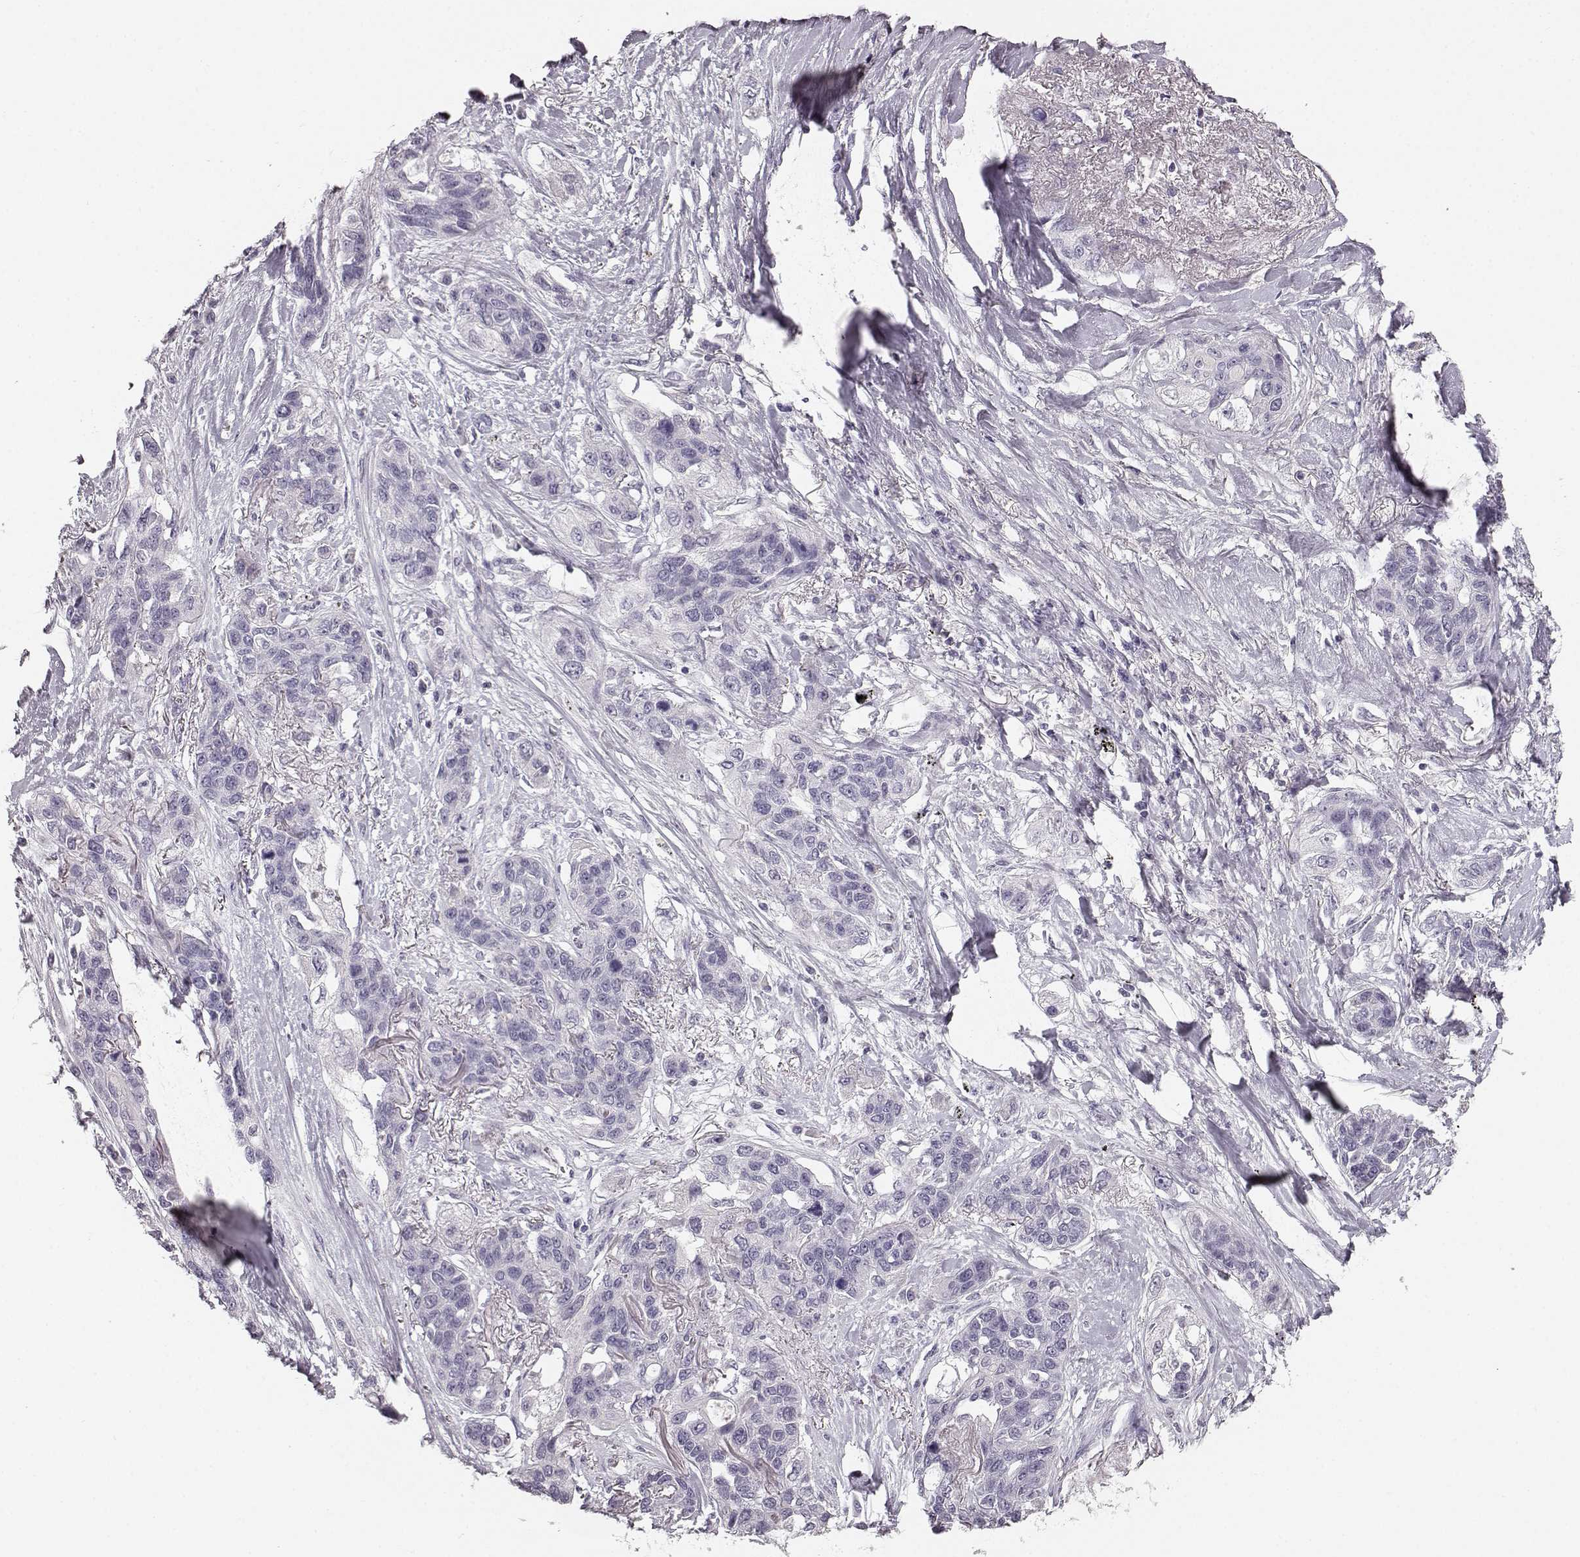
{"staining": {"intensity": "negative", "quantity": "none", "location": "none"}, "tissue": "lung cancer", "cell_type": "Tumor cells", "image_type": "cancer", "snomed": [{"axis": "morphology", "description": "Squamous cell carcinoma, NOS"}, {"axis": "topography", "description": "Lung"}], "caption": "The photomicrograph reveals no significant staining in tumor cells of lung cancer.", "gene": "KIAA0319", "patient": {"sex": "female", "age": 70}}